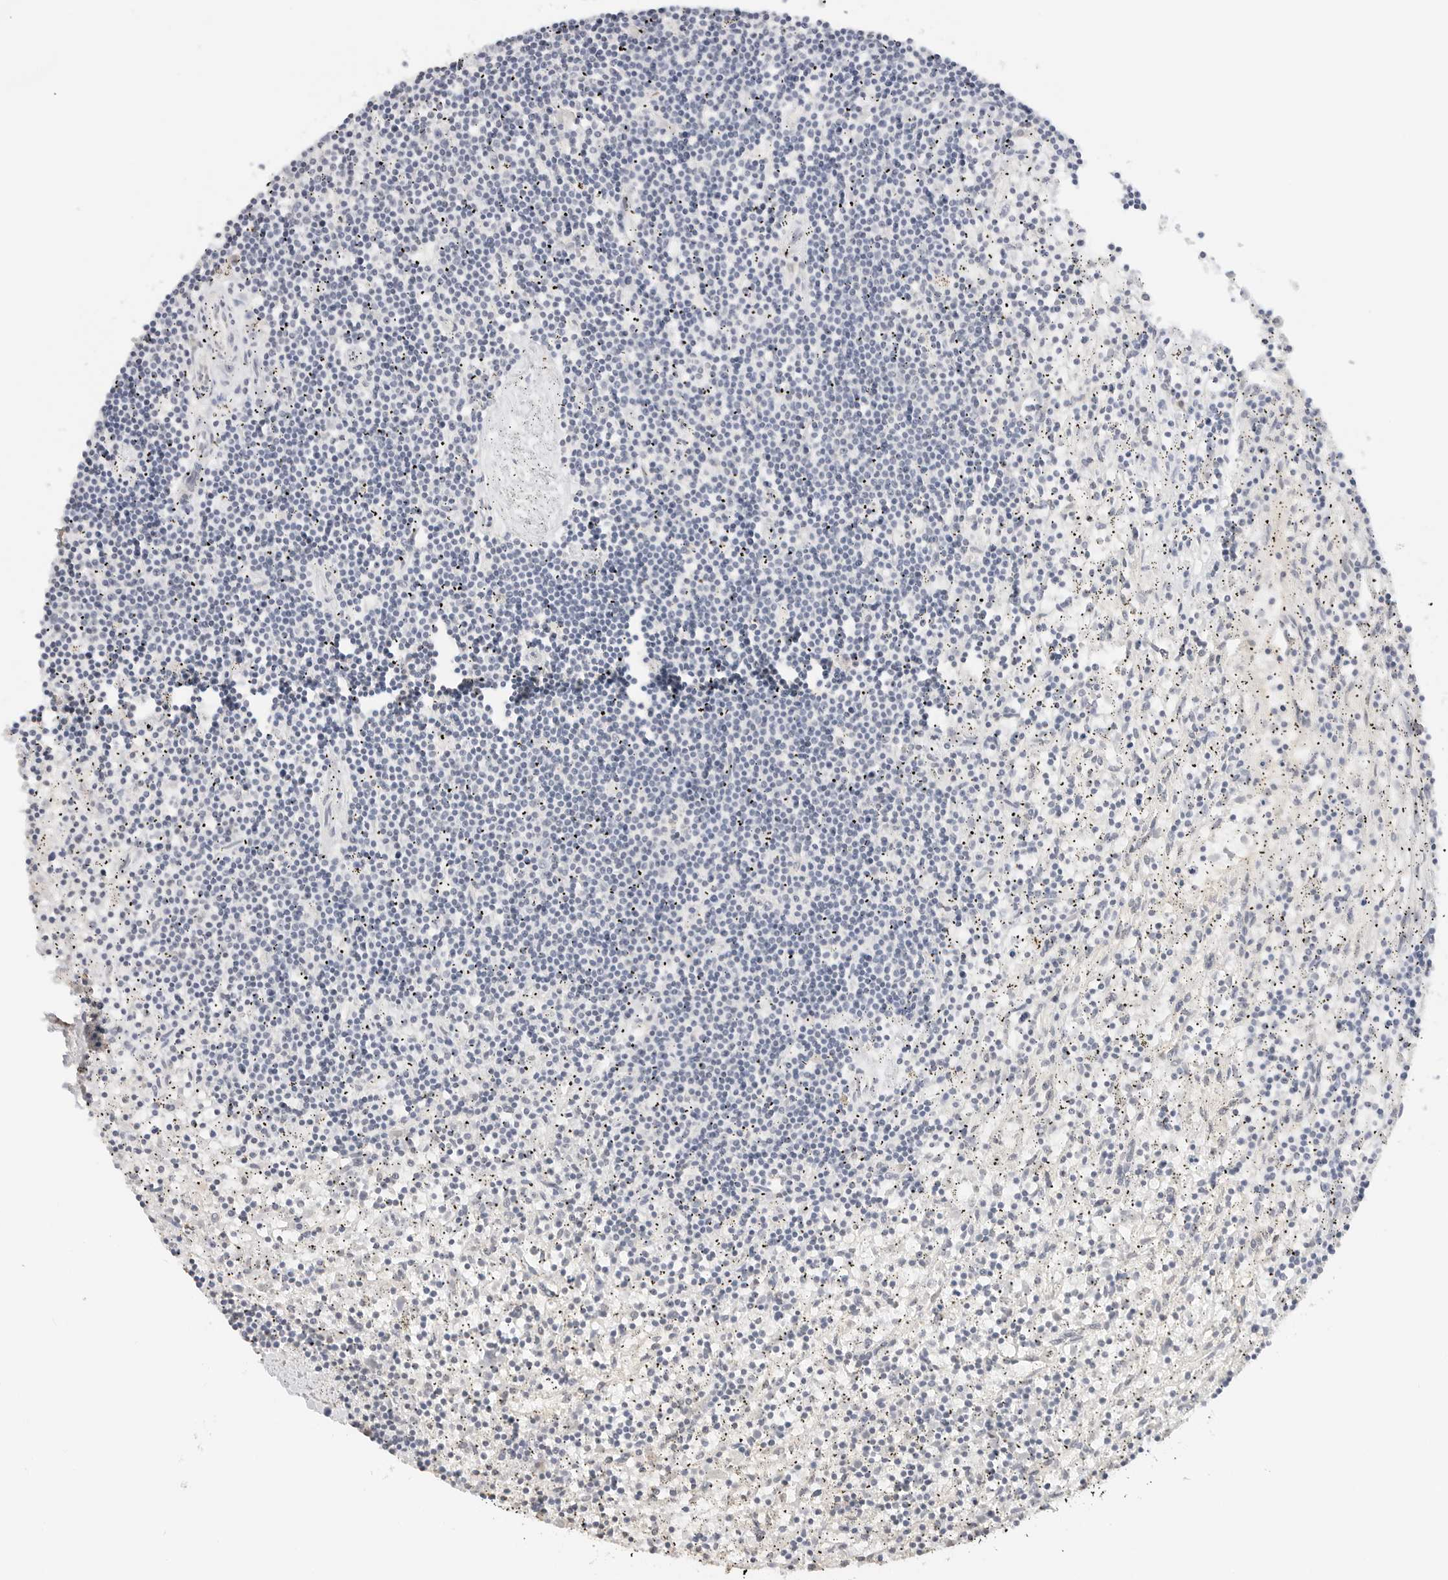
{"staining": {"intensity": "negative", "quantity": "none", "location": "none"}, "tissue": "lymphoma", "cell_type": "Tumor cells", "image_type": "cancer", "snomed": [{"axis": "morphology", "description": "Malignant lymphoma, non-Hodgkin's type, Low grade"}, {"axis": "topography", "description": "Spleen"}], "caption": "Tumor cells show no significant protein staining in lymphoma.", "gene": "PCDH19", "patient": {"sex": "male", "age": 76}}